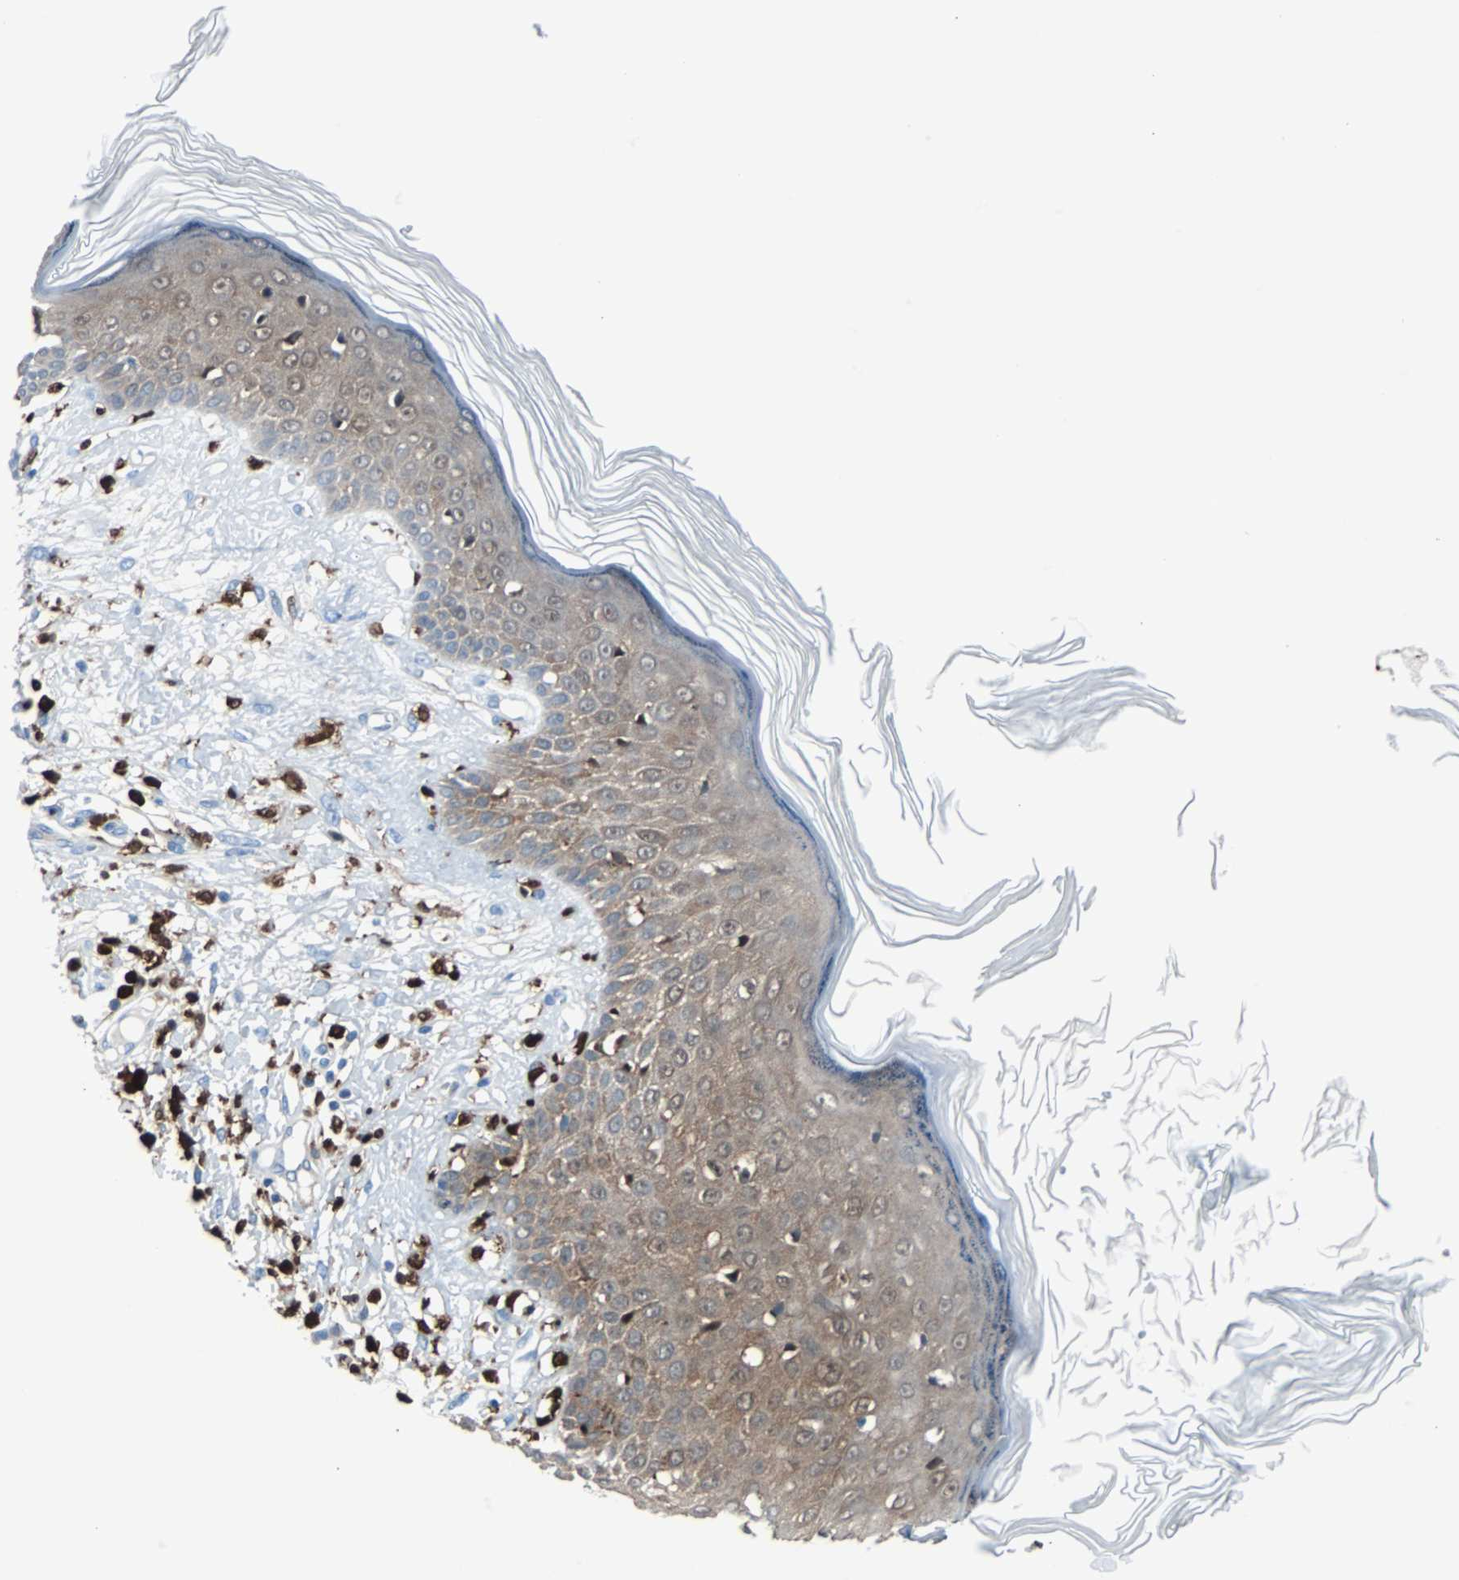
{"staining": {"intensity": "moderate", "quantity": ">75%", "location": "cytoplasmic/membranous"}, "tissue": "skin cancer", "cell_type": "Tumor cells", "image_type": "cancer", "snomed": [{"axis": "morphology", "description": "Squamous cell carcinoma, NOS"}, {"axis": "topography", "description": "Skin"}], "caption": "A histopathology image showing moderate cytoplasmic/membranous staining in about >75% of tumor cells in skin cancer (squamous cell carcinoma), as visualized by brown immunohistochemical staining.", "gene": "SYK", "patient": {"sex": "female", "age": 78}}